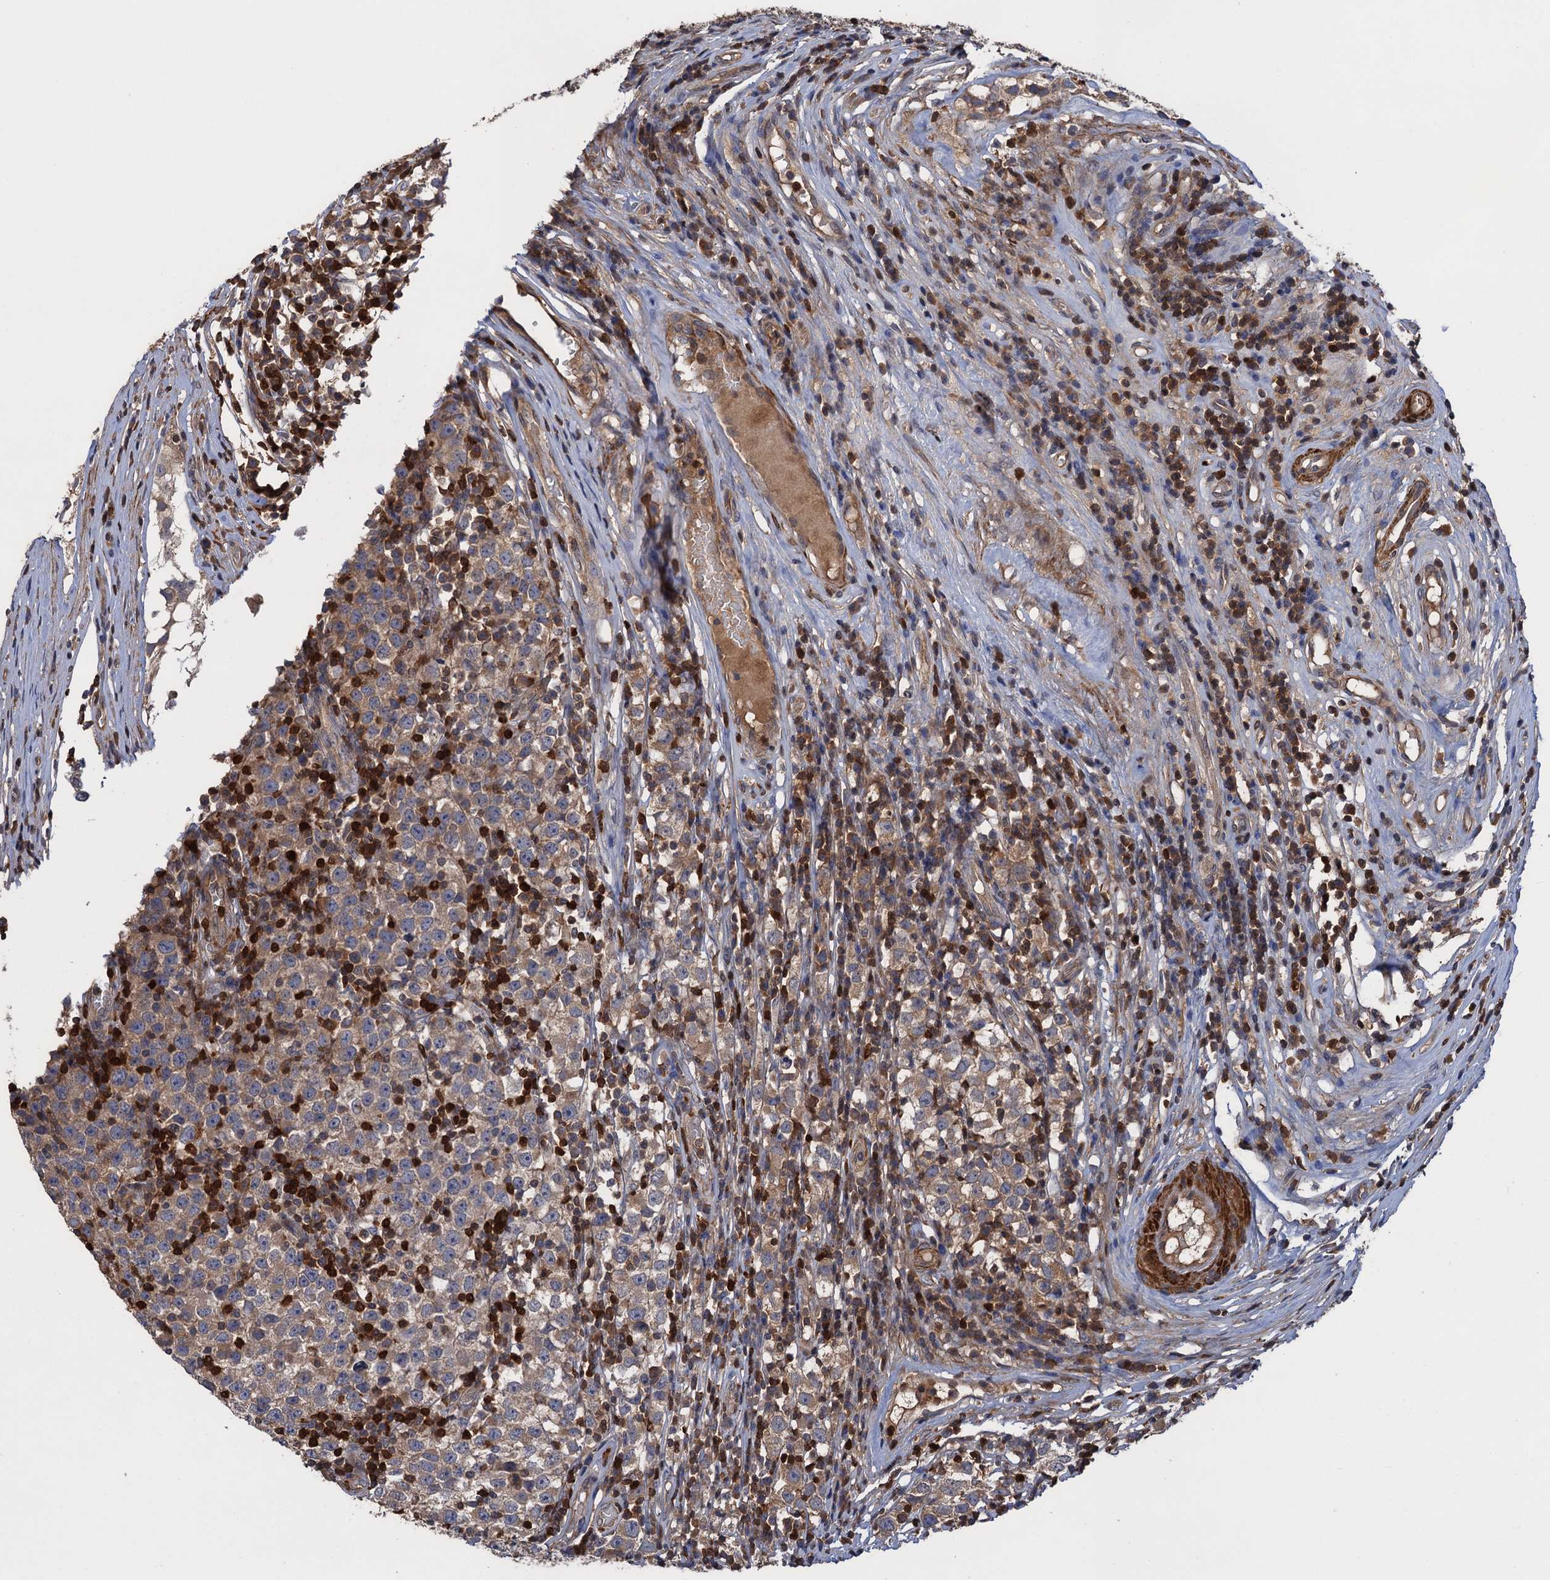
{"staining": {"intensity": "weak", "quantity": ">75%", "location": "cytoplasmic/membranous"}, "tissue": "testis cancer", "cell_type": "Tumor cells", "image_type": "cancer", "snomed": [{"axis": "morphology", "description": "Seminoma, NOS"}, {"axis": "topography", "description": "Testis"}], "caption": "Immunohistochemical staining of testis cancer (seminoma) displays low levels of weak cytoplasmic/membranous positivity in approximately >75% of tumor cells.", "gene": "DGKA", "patient": {"sex": "male", "age": 65}}